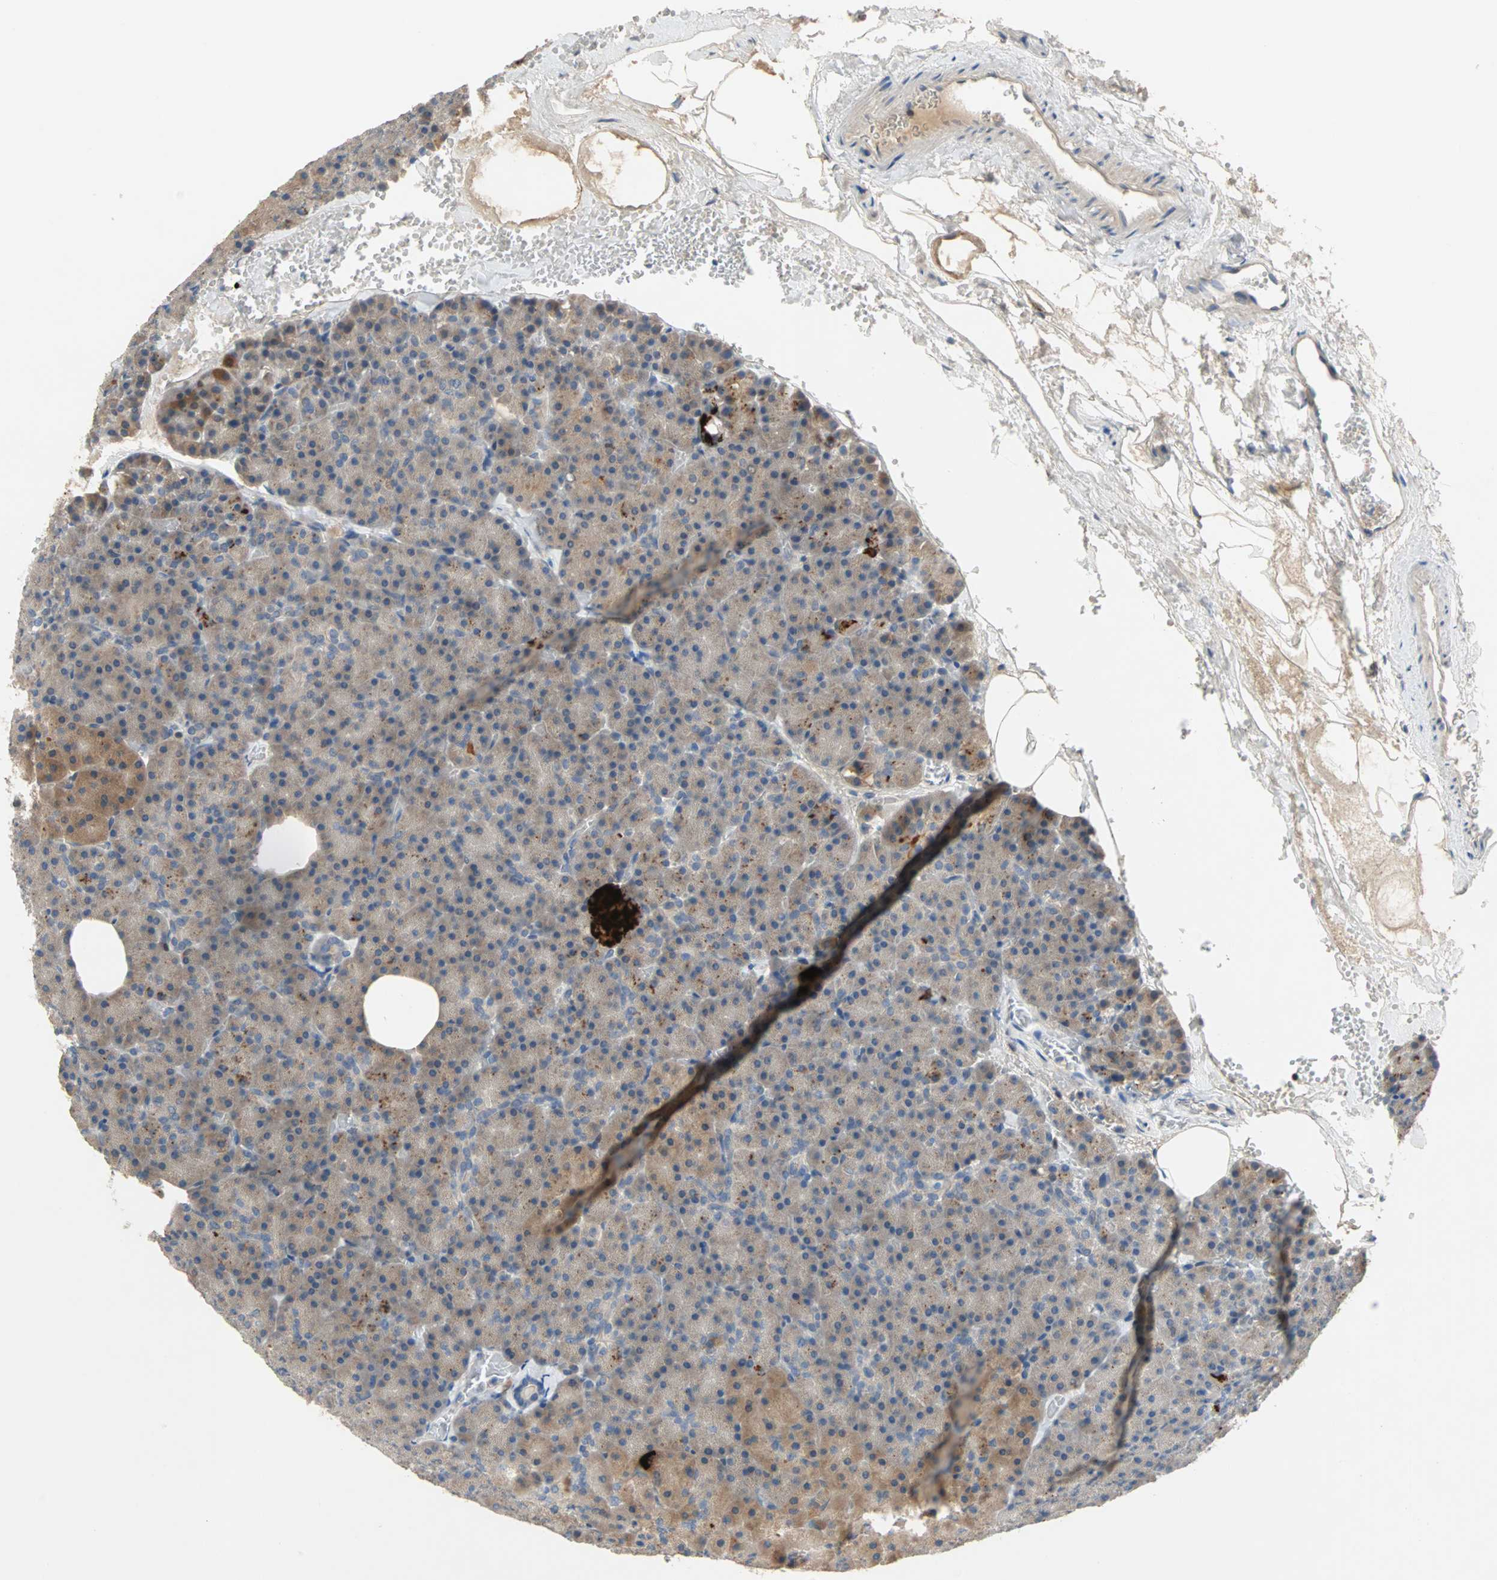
{"staining": {"intensity": "moderate", "quantity": "<25%", "location": "cytoplasmic/membranous"}, "tissue": "pancreas", "cell_type": "Exocrine glandular cells", "image_type": "normal", "snomed": [{"axis": "morphology", "description": "Normal tissue, NOS"}, {"axis": "topography", "description": "Pancreas"}], "caption": "Immunohistochemical staining of unremarkable human pancreas shows low levels of moderate cytoplasmic/membranous expression in about <25% of exocrine glandular cells.", "gene": "MAP4K1", "patient": {"sex": "female", "age": 35}}